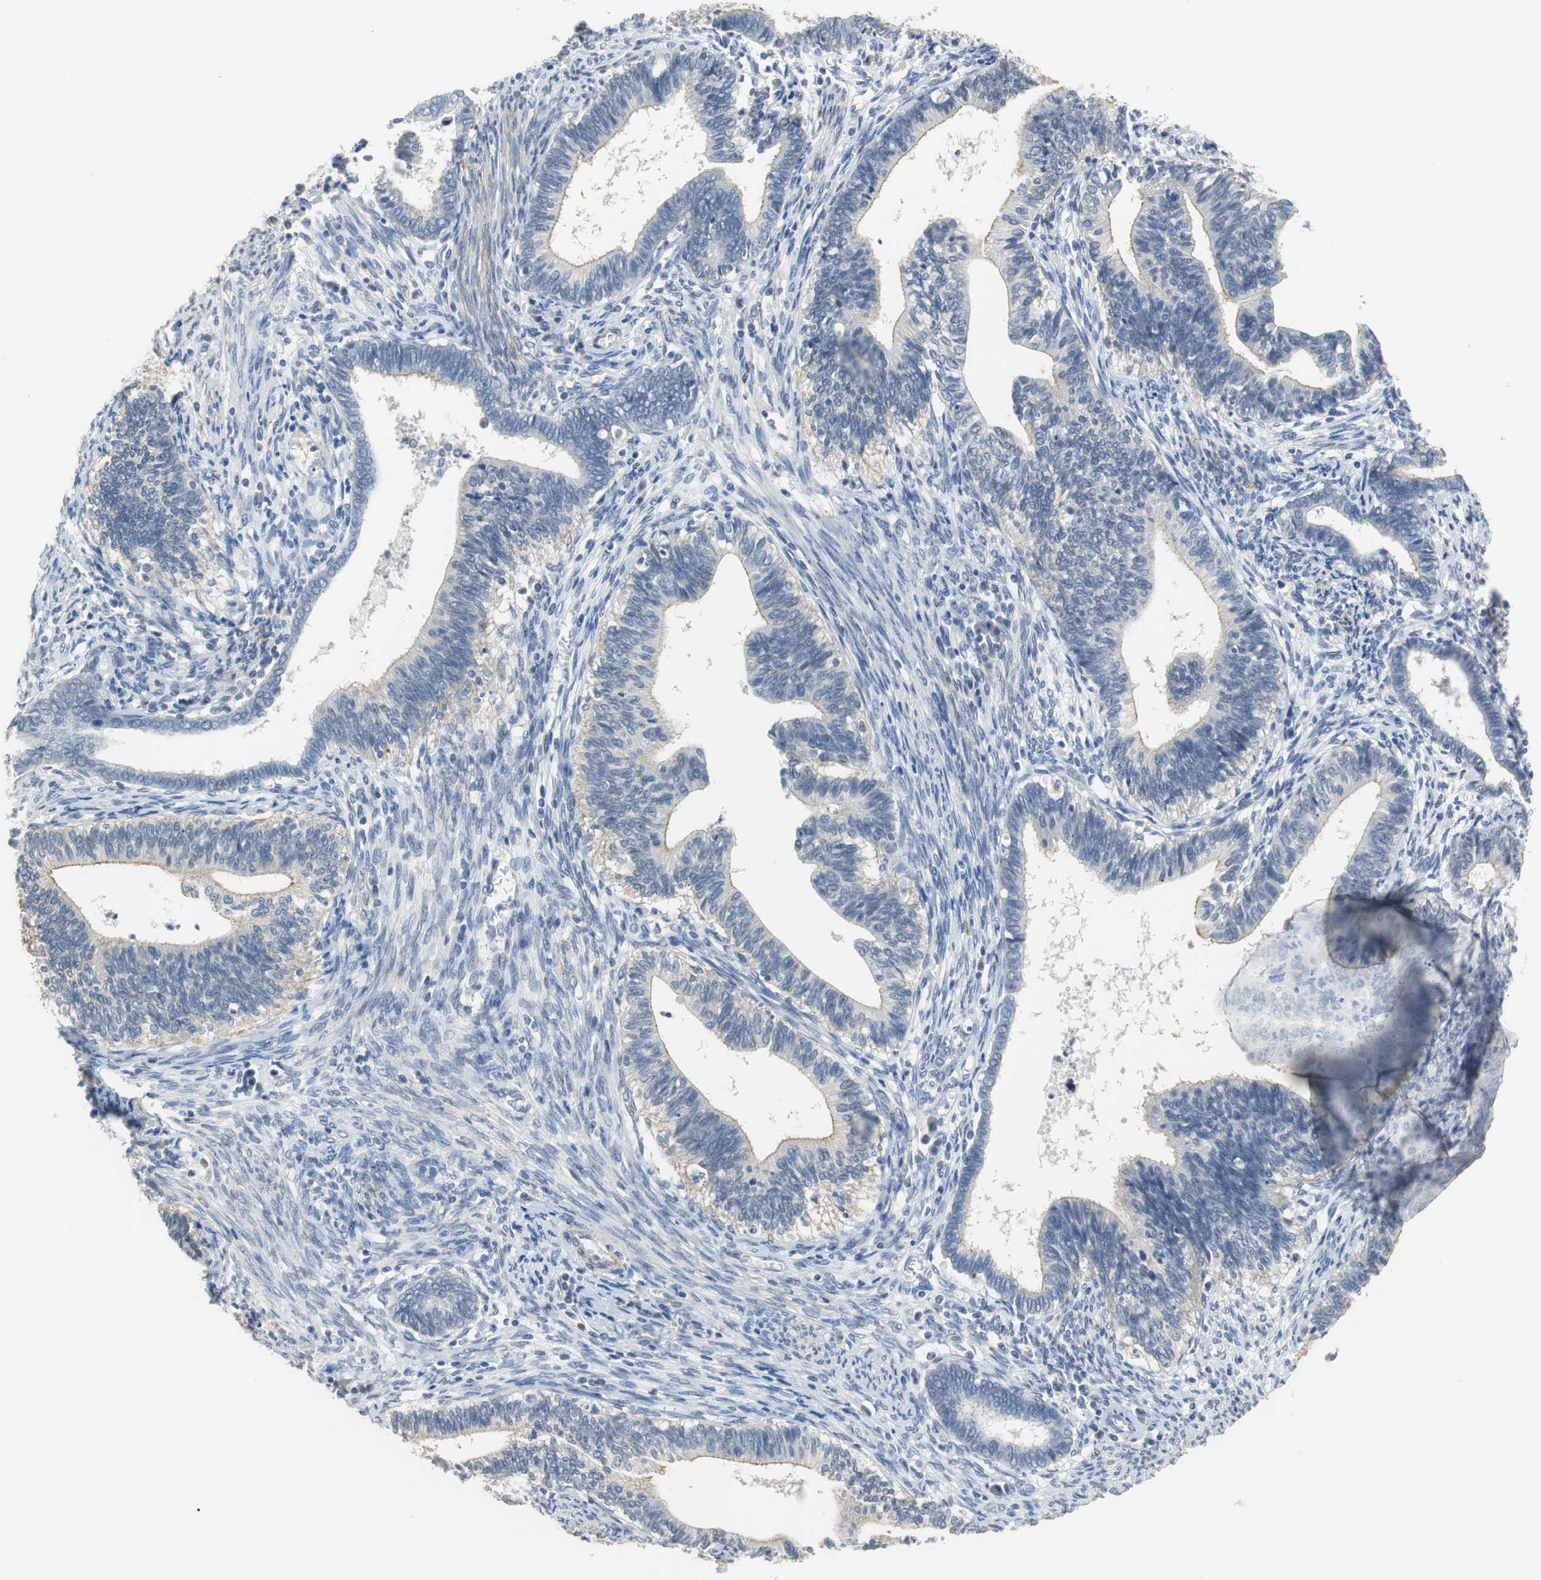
{"staining": {"intensity": "weak", "quantity": "25%-75%", "location": "cytoplasmic/membranous"}, "tissue": "cervical cancer", "cell_type": "Tumor cells", "image_type": "cancer", "snomed": [{"axis": "morphology", "description": "Adenocarcinoma, NOS"}, {"axis": "topography", "description": "Cervix"}], "caption": "Brown immunohistochemical staining in adenocarcinoma (cervical) demonstrates weak cytoplasmic/membranous positivity in about 25%-75% of tumor cells. Using DAB (3,3'-diaminobenzidine) (brown) and hematoxylin (blue) stains, captured at high magnification using brightfield microscopy.", "gene": "MUC7", "patient": {"sex": "female", "age": 44}}